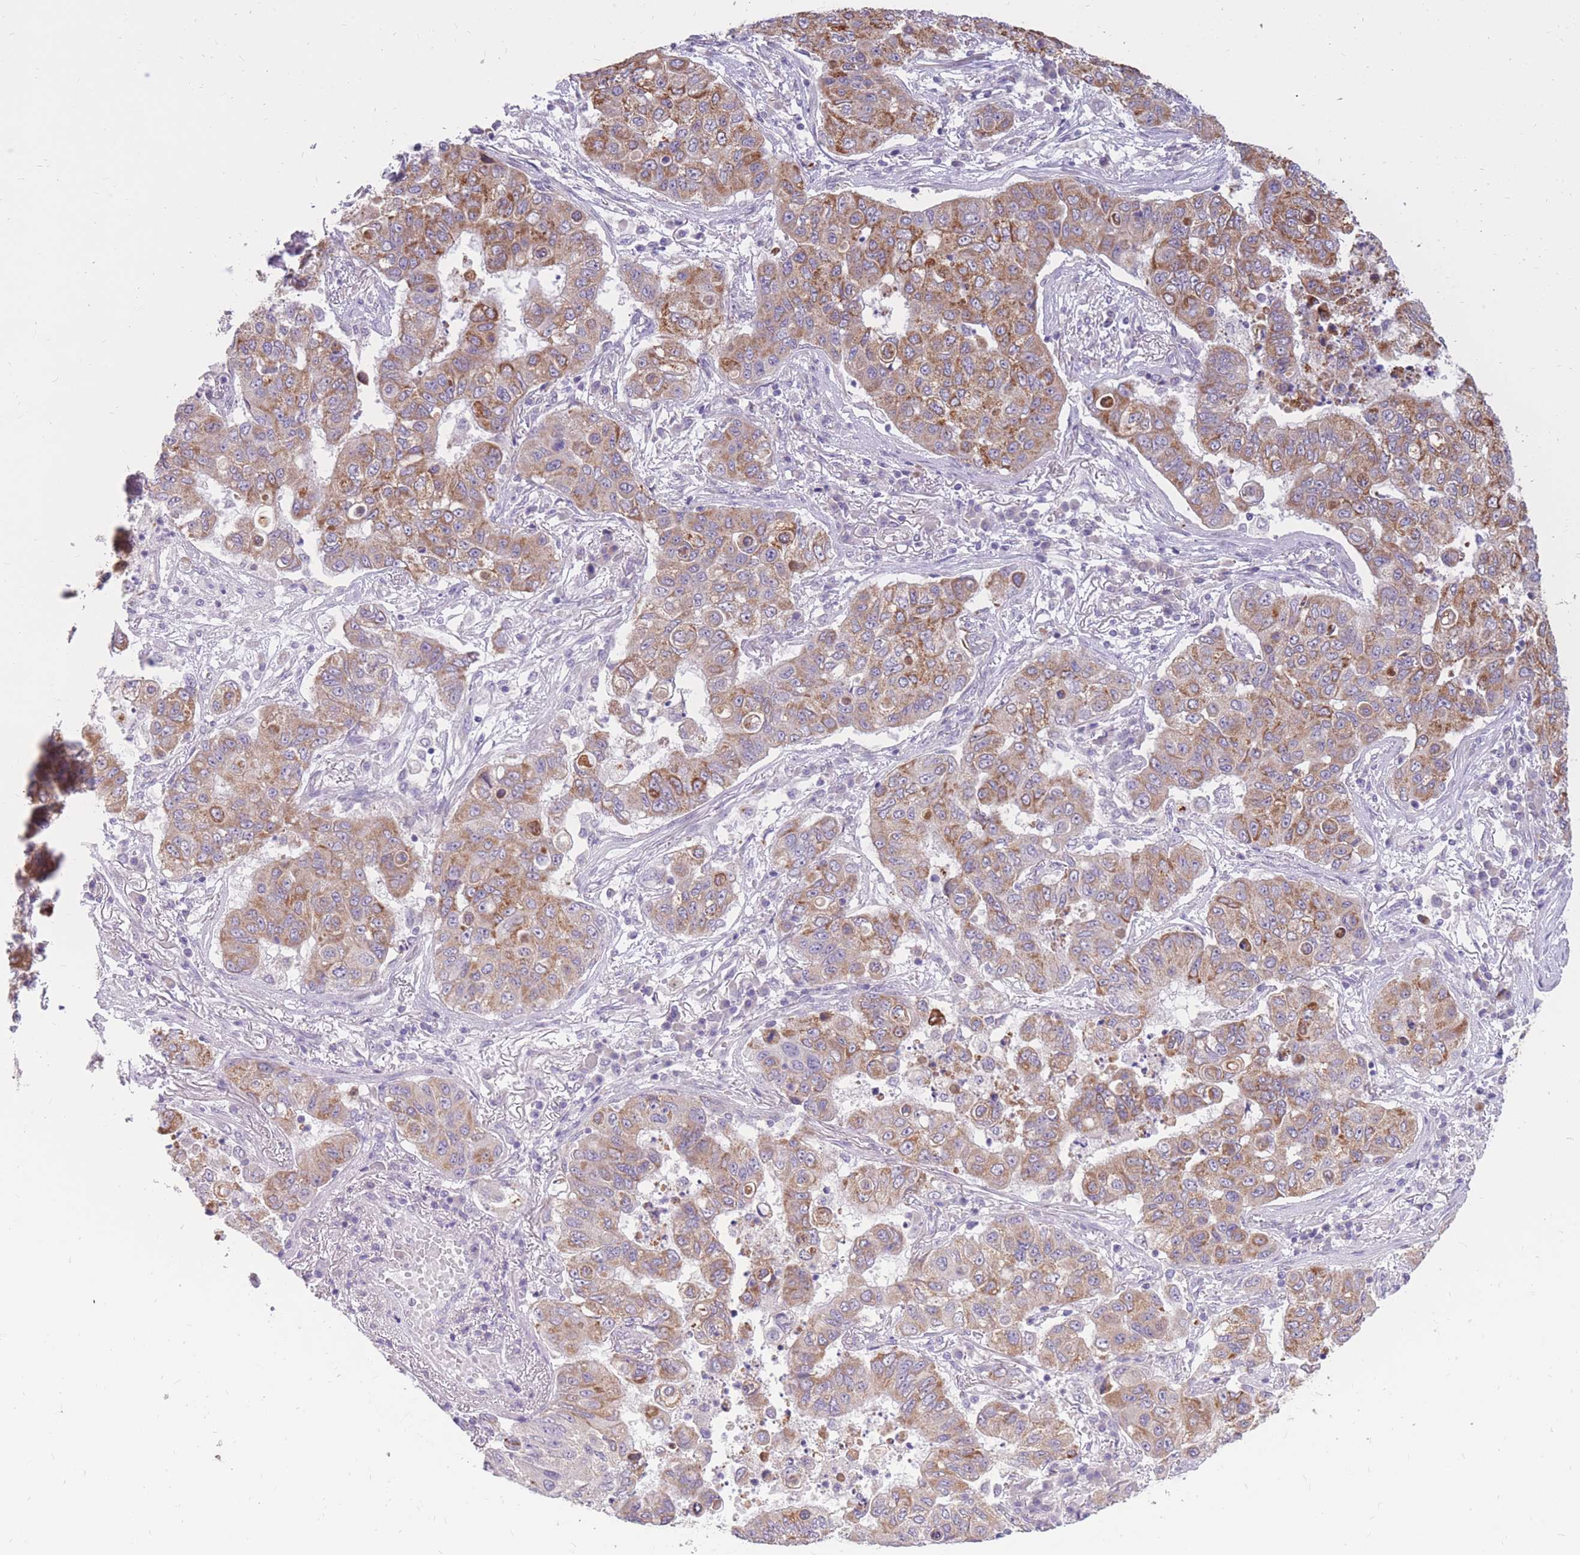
{"staining": {"intensity": "moderate", "quantity": "25%-75%", "location": "cytoplasmic/membranous"}, "tissue": "lung cancer", "cell_type": "Tumor cells", "image_type": "cancer", "snomed": [{"axis": "morphology", "description": "Squamous cell carcinoma, NOS"}, {"axis": "topography", "description": "Lung"}], "caption": "An IHC micrograph of tumor tissue is shown. Protein staining in brown highlights moderate cytoplasmic/membranous positivity in lung squamous cell carcinoma within tumor cells. The protein of interest is stained brown, and the nuclei are stained in blue (DAB (3,3'-diaminobenzidine) IHC with brightfield microscopy, high magnification).", "gene": "RNF170", "patient": {"sex": "male", "age": 74}}